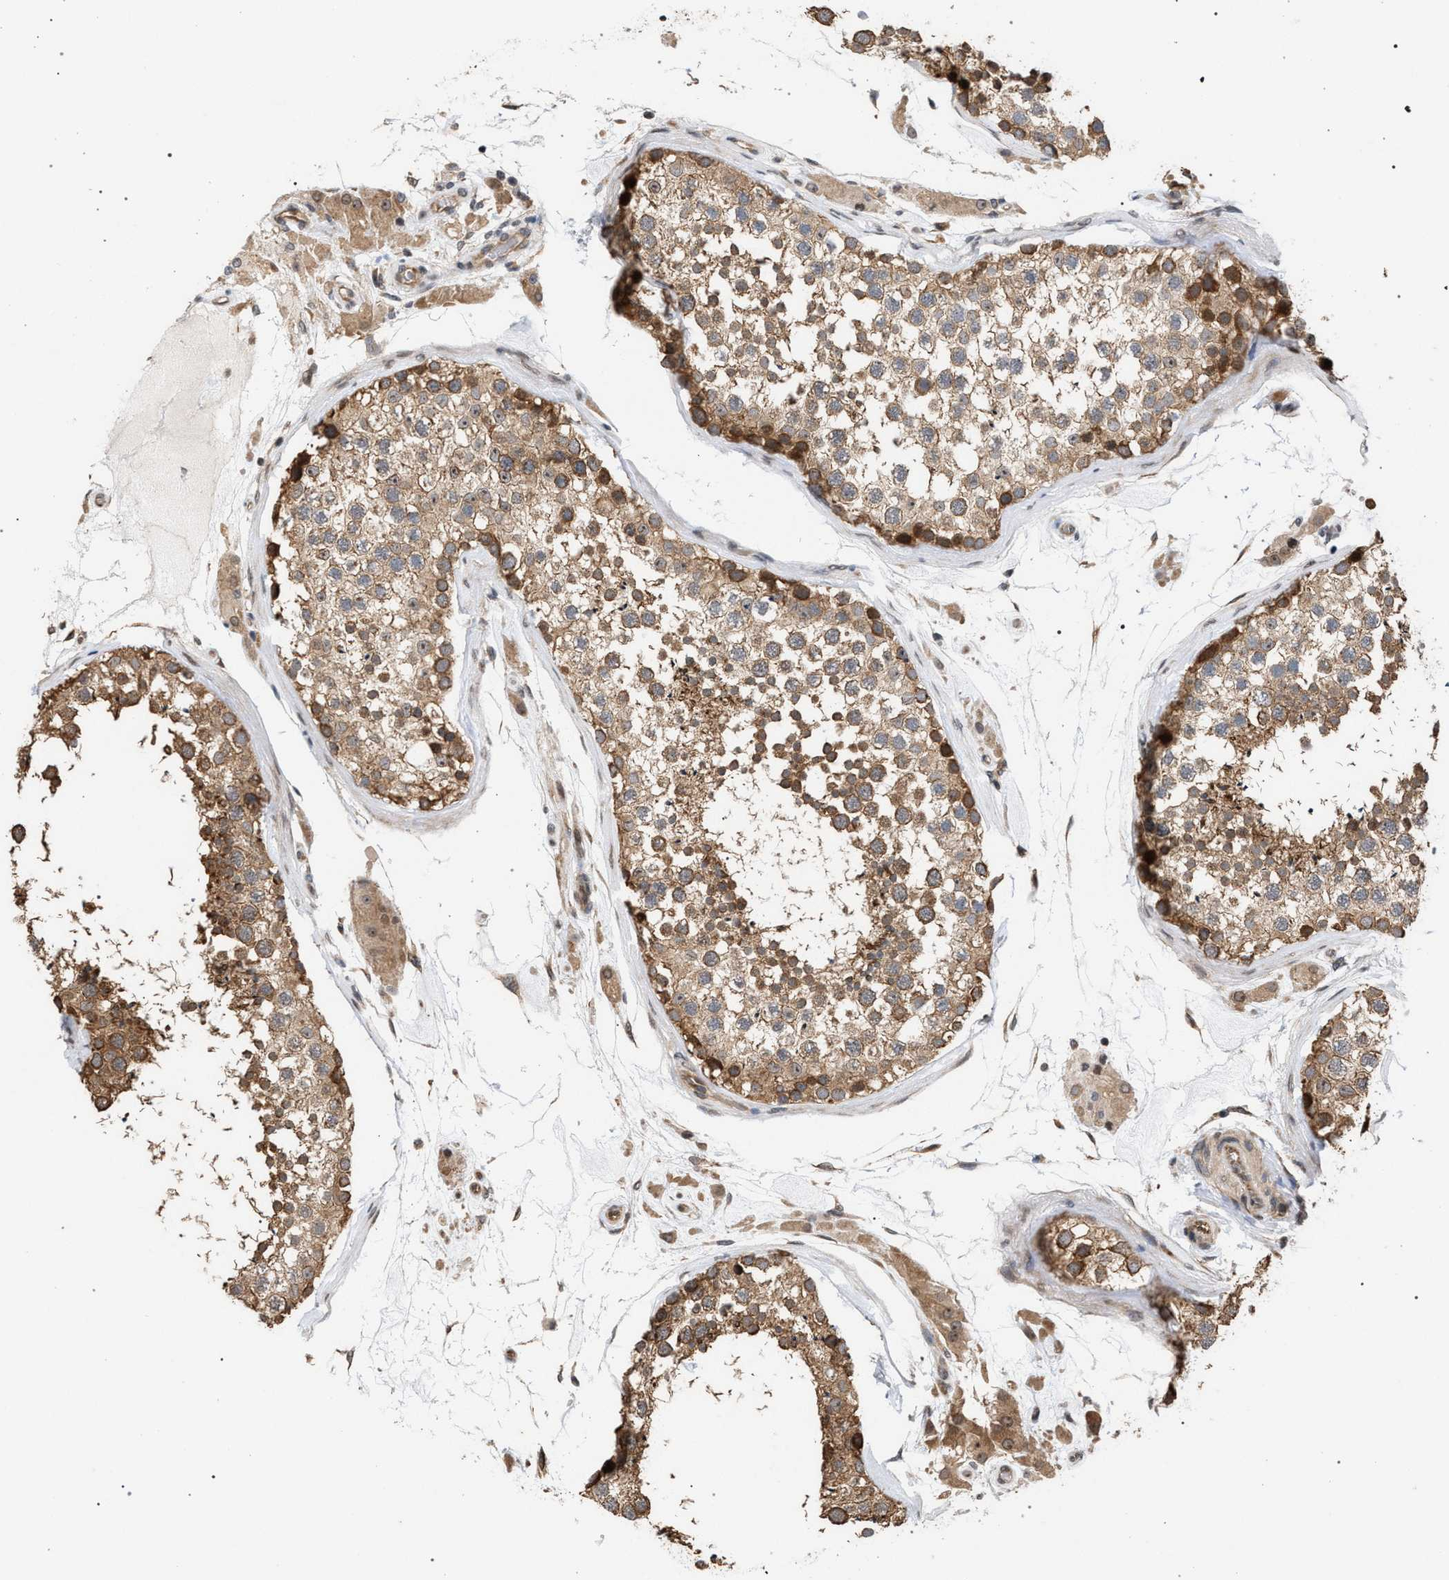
{"staining": {"intensity": "moderate", "quantity": ">75%", "location": "cytoplasmic/membranous"}, "tissue": "testis", "cell_type": "Cells in seminiferous ducts", "image_type": "normal", "snomed": [{"axis": "morphology", "description": "Normal tissue, NOS"}, {"axis": "topography", "description": "Testis"}], "caption": "A brown stain highlights moderate cytoplasmic/membranous positivity of a protein in cells in seminiferous ducts of benign human testis. (brown staining indicates protein expression, while blue staining denotes nuclei).", "gene": "IRAK4", "patient": {"sex": "male", "age": 46}}